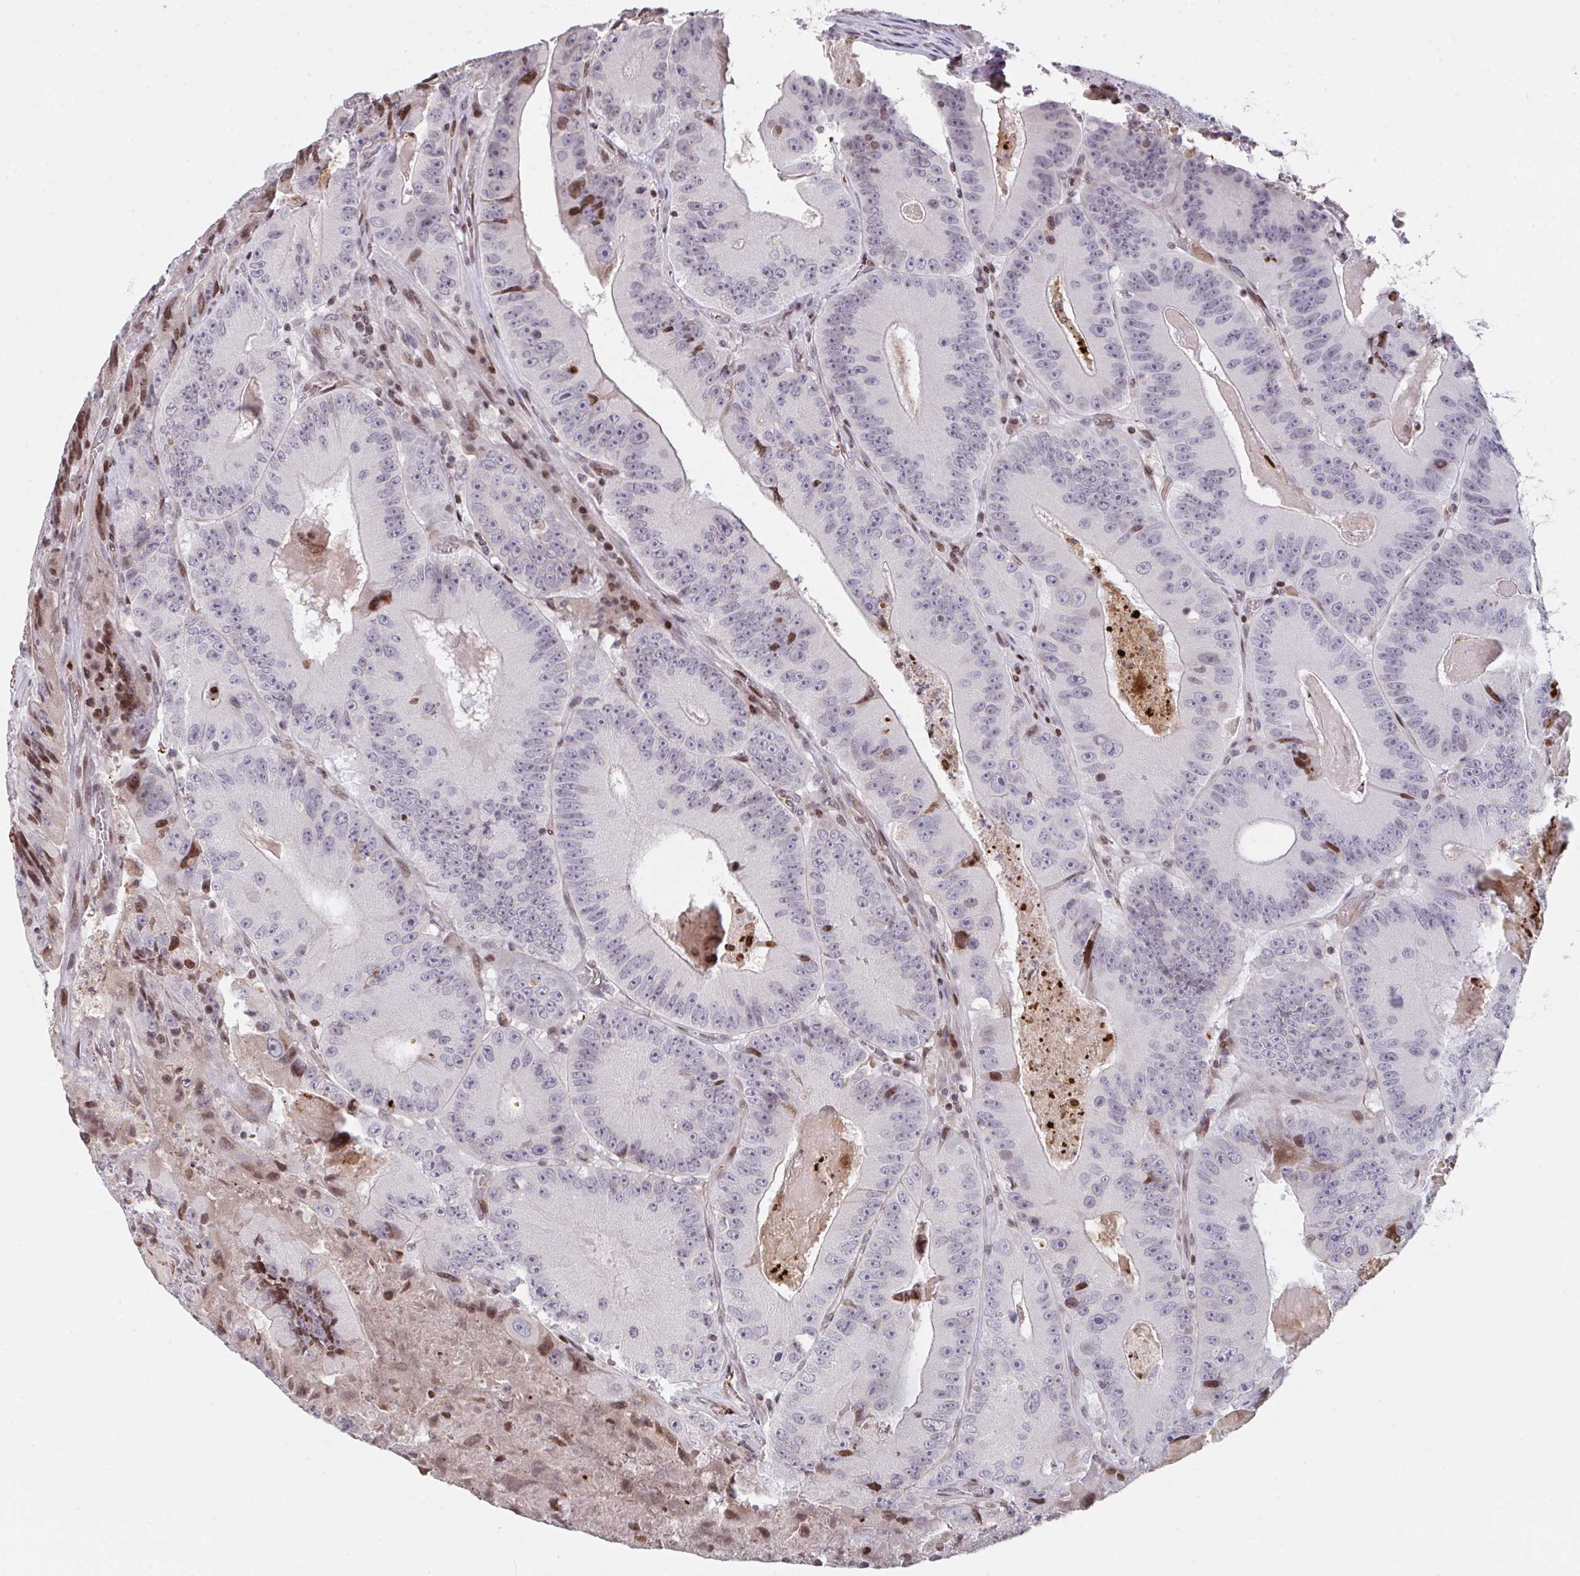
{"staining": {"intensity": "moderate", "quantity": "<25%", "location": "nuclear"}, "tissue": "colorectal cancer", "cell_type": "Tumor cells", "image_type": "cancer", "snomed": [{"axis": "morphology", "description": "Adenocarcinoma, NOS"}, {"axis": "topography", "description": "Colon"}], "caption": "Brown immunohistochemical staining in colorectal cancer demonstrates moderate nuclear expression in about <25% of tumor cells.", "gene": "PCDHB8", "patient": {"sex": "female", "age": 86}}